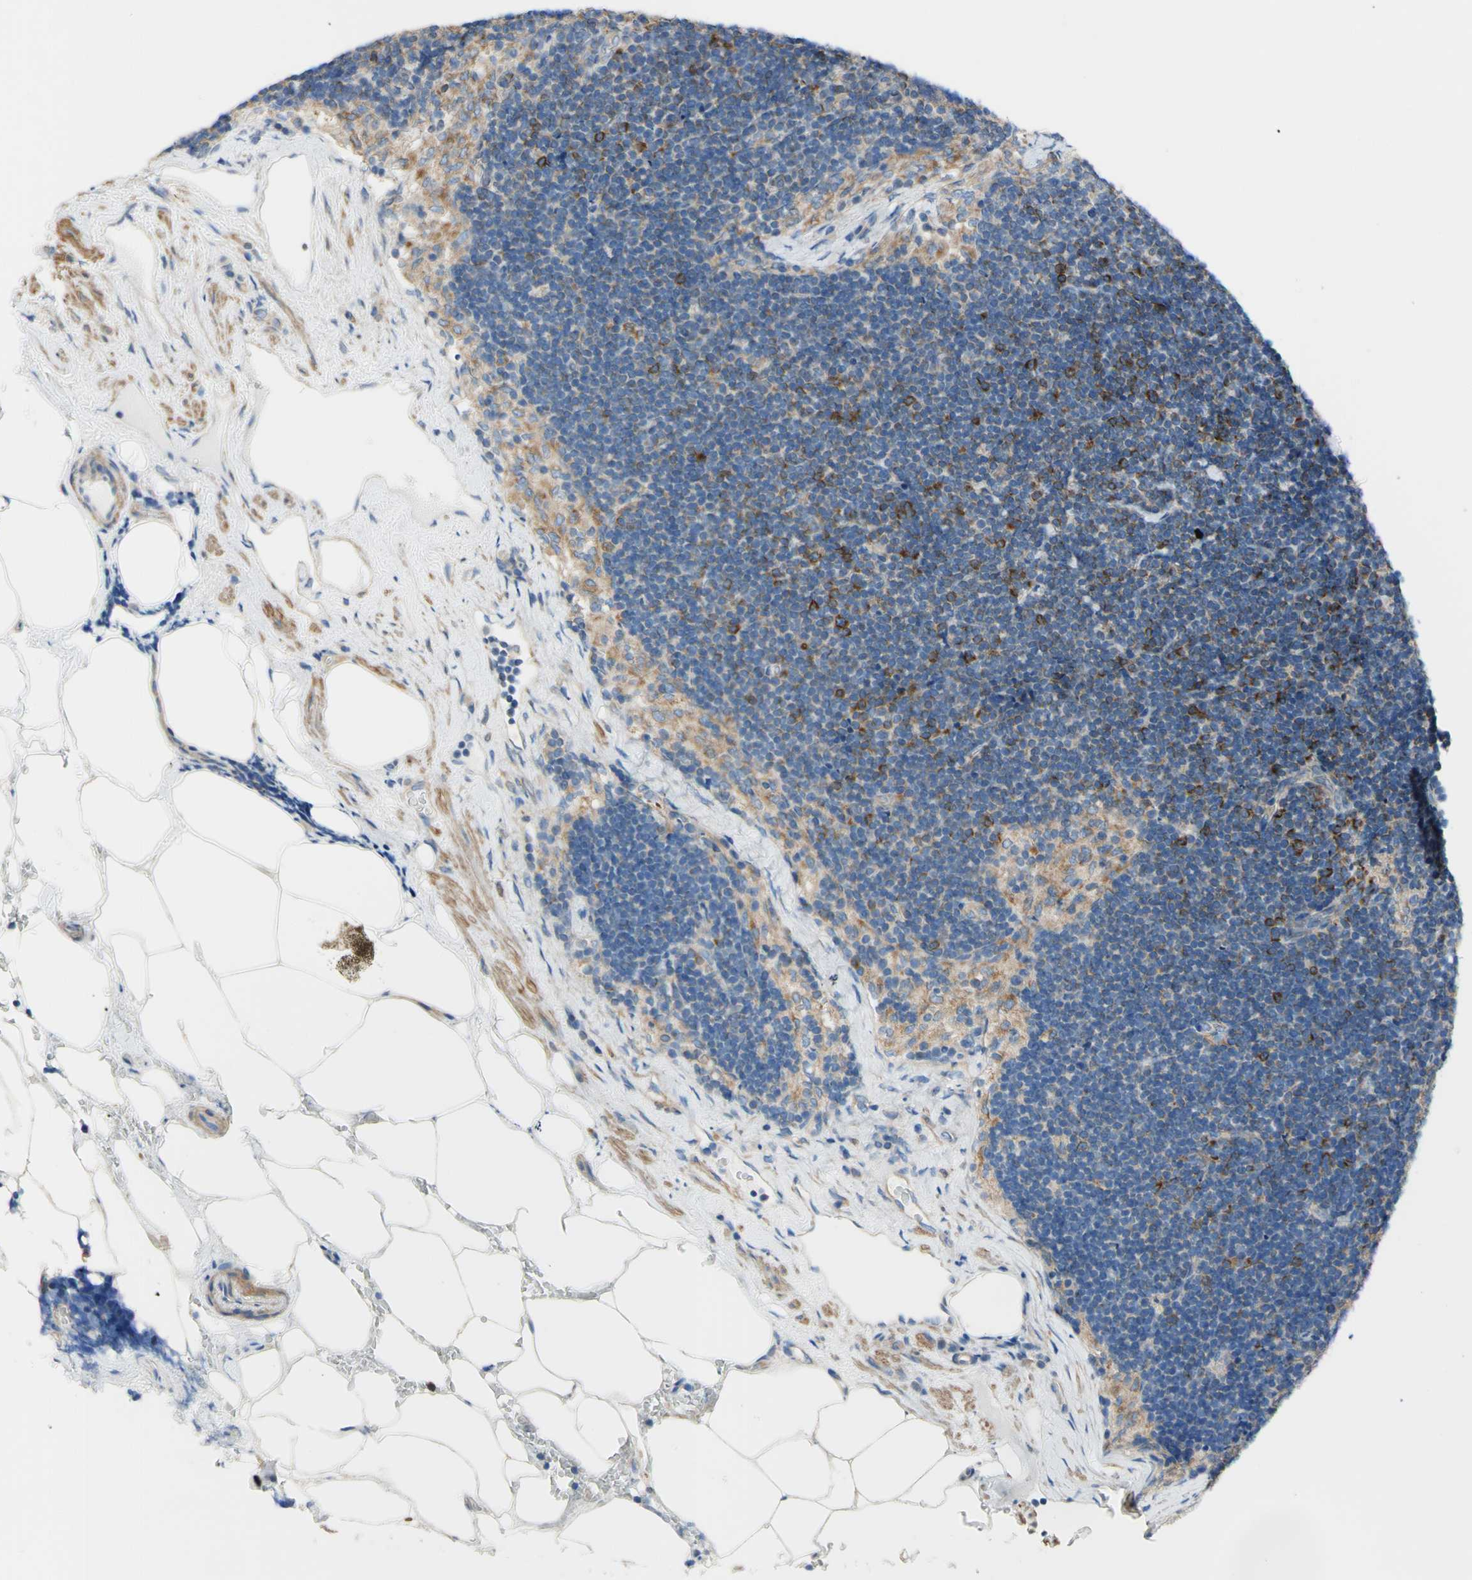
{"staining": {"intensity": "moderate", "quantity": "<25%", "location": "cytoplasmic/membranous"}, "tissue": "lymph node", "cell_type": "Germinal center cells", "image_type": "normal", "snomed": [{"axis": "morphology", "description": "Normal tissue, NOS"}, {"axis": "topography", "description": "Lymph node"}], "caption": "Immunohistochemistry (DAB (3,3'-diaminobenzidine)) staining of unremarkable lymph node exhibits moderate cytoplasmic/membranous protein expression in approximately <25% of germinal center cells.", "gene": "RETREG2", "patient": {"sex": "male", "age": 63}}